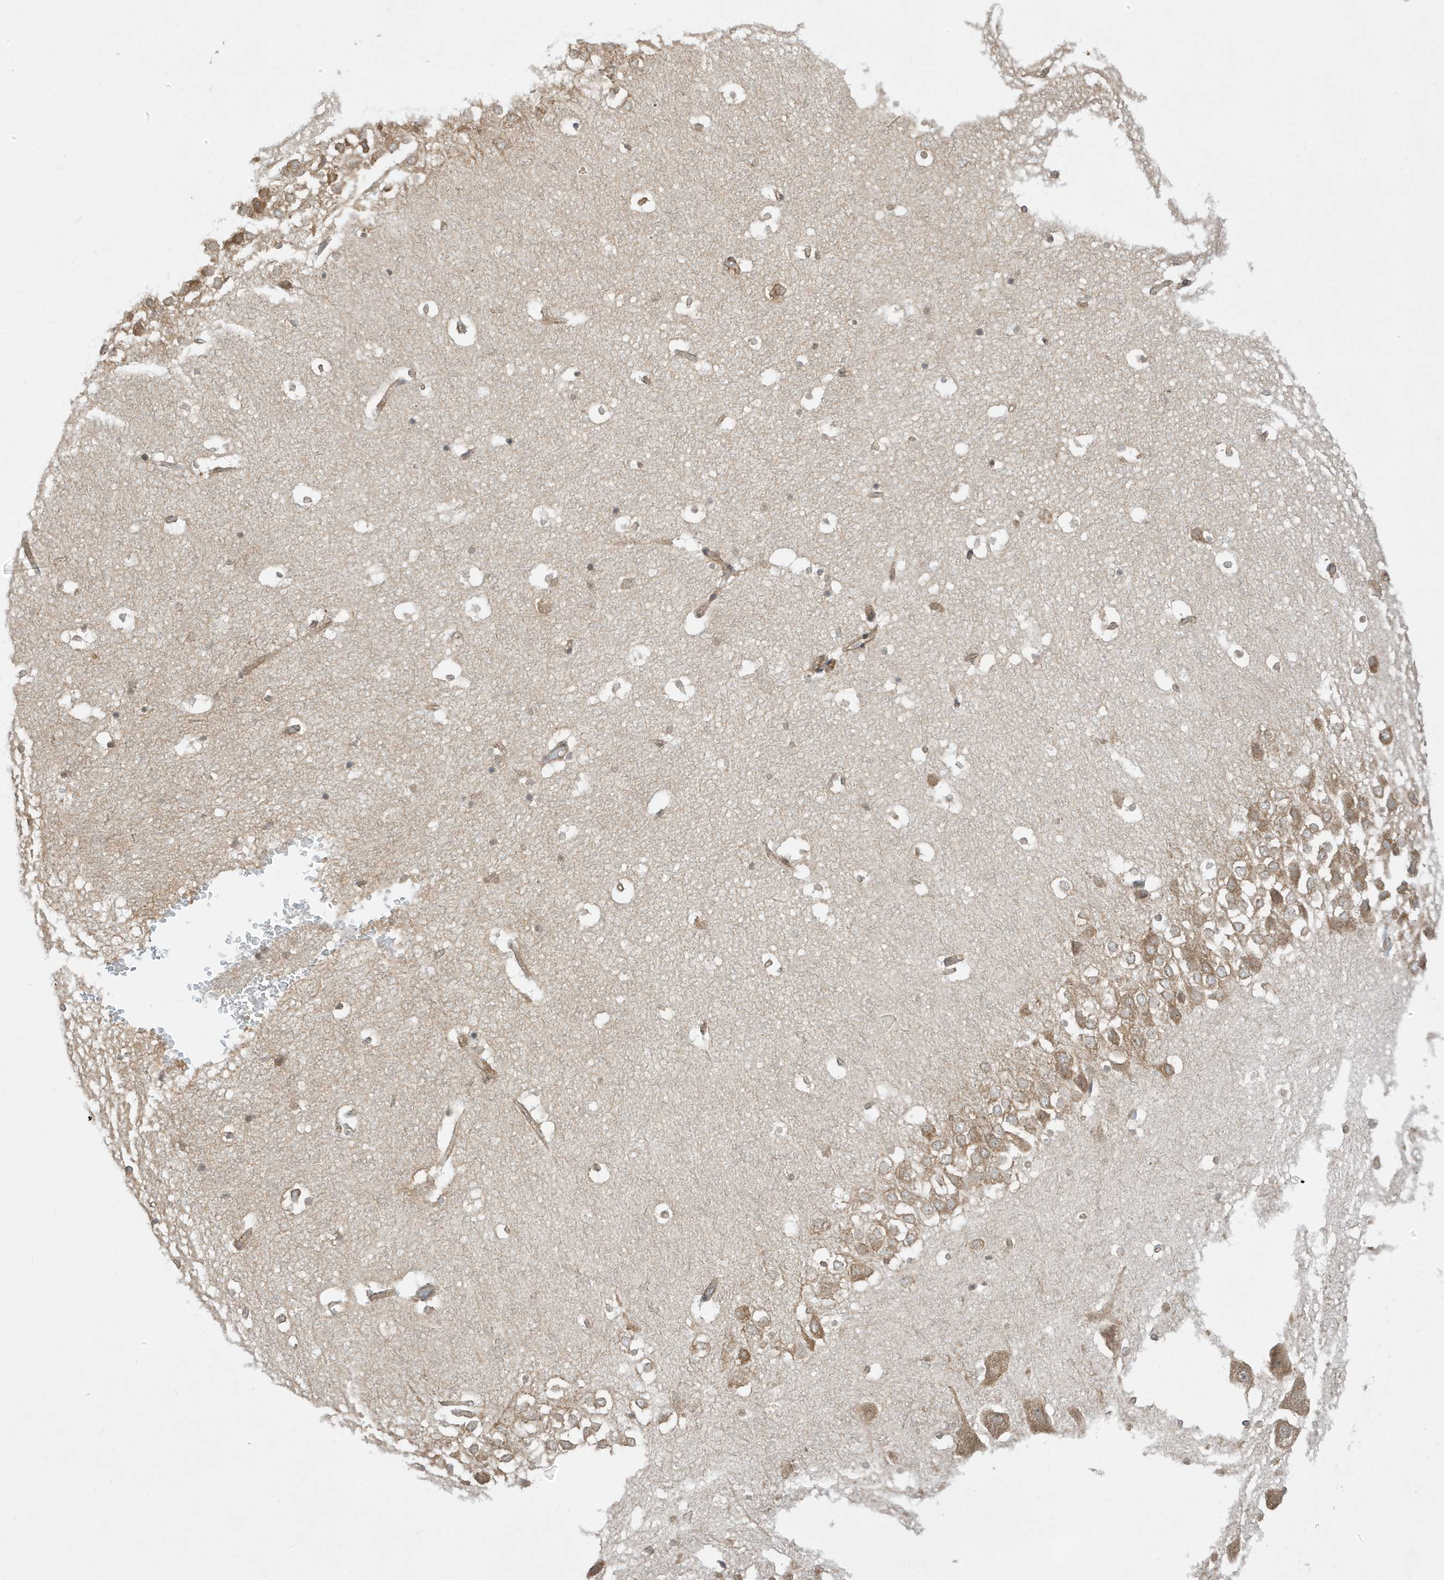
{"staining": {"intensity": "moderate", "quantity": "25%-75%", "location": "cytoplasmic/membranous,nuclear"}, "tissue": "hippocampus", "cell_type": "Glial cells", "image_type": "normal", "snomed": [{"axis": "morphology", "description": "Normal tissue, NOS"}, {"axis": "topography", "description": "Hippocampus"}], "caption": "The photomicrograph demonstrates immunohistochemical staining of benign hippocampus. There is moderate cytoplasmic/membranous,nuclear positivity is identified in about 25%-75% of glial cells.", "gene": "SCARF2", "patient": {"sex": "female", "age": 52}}